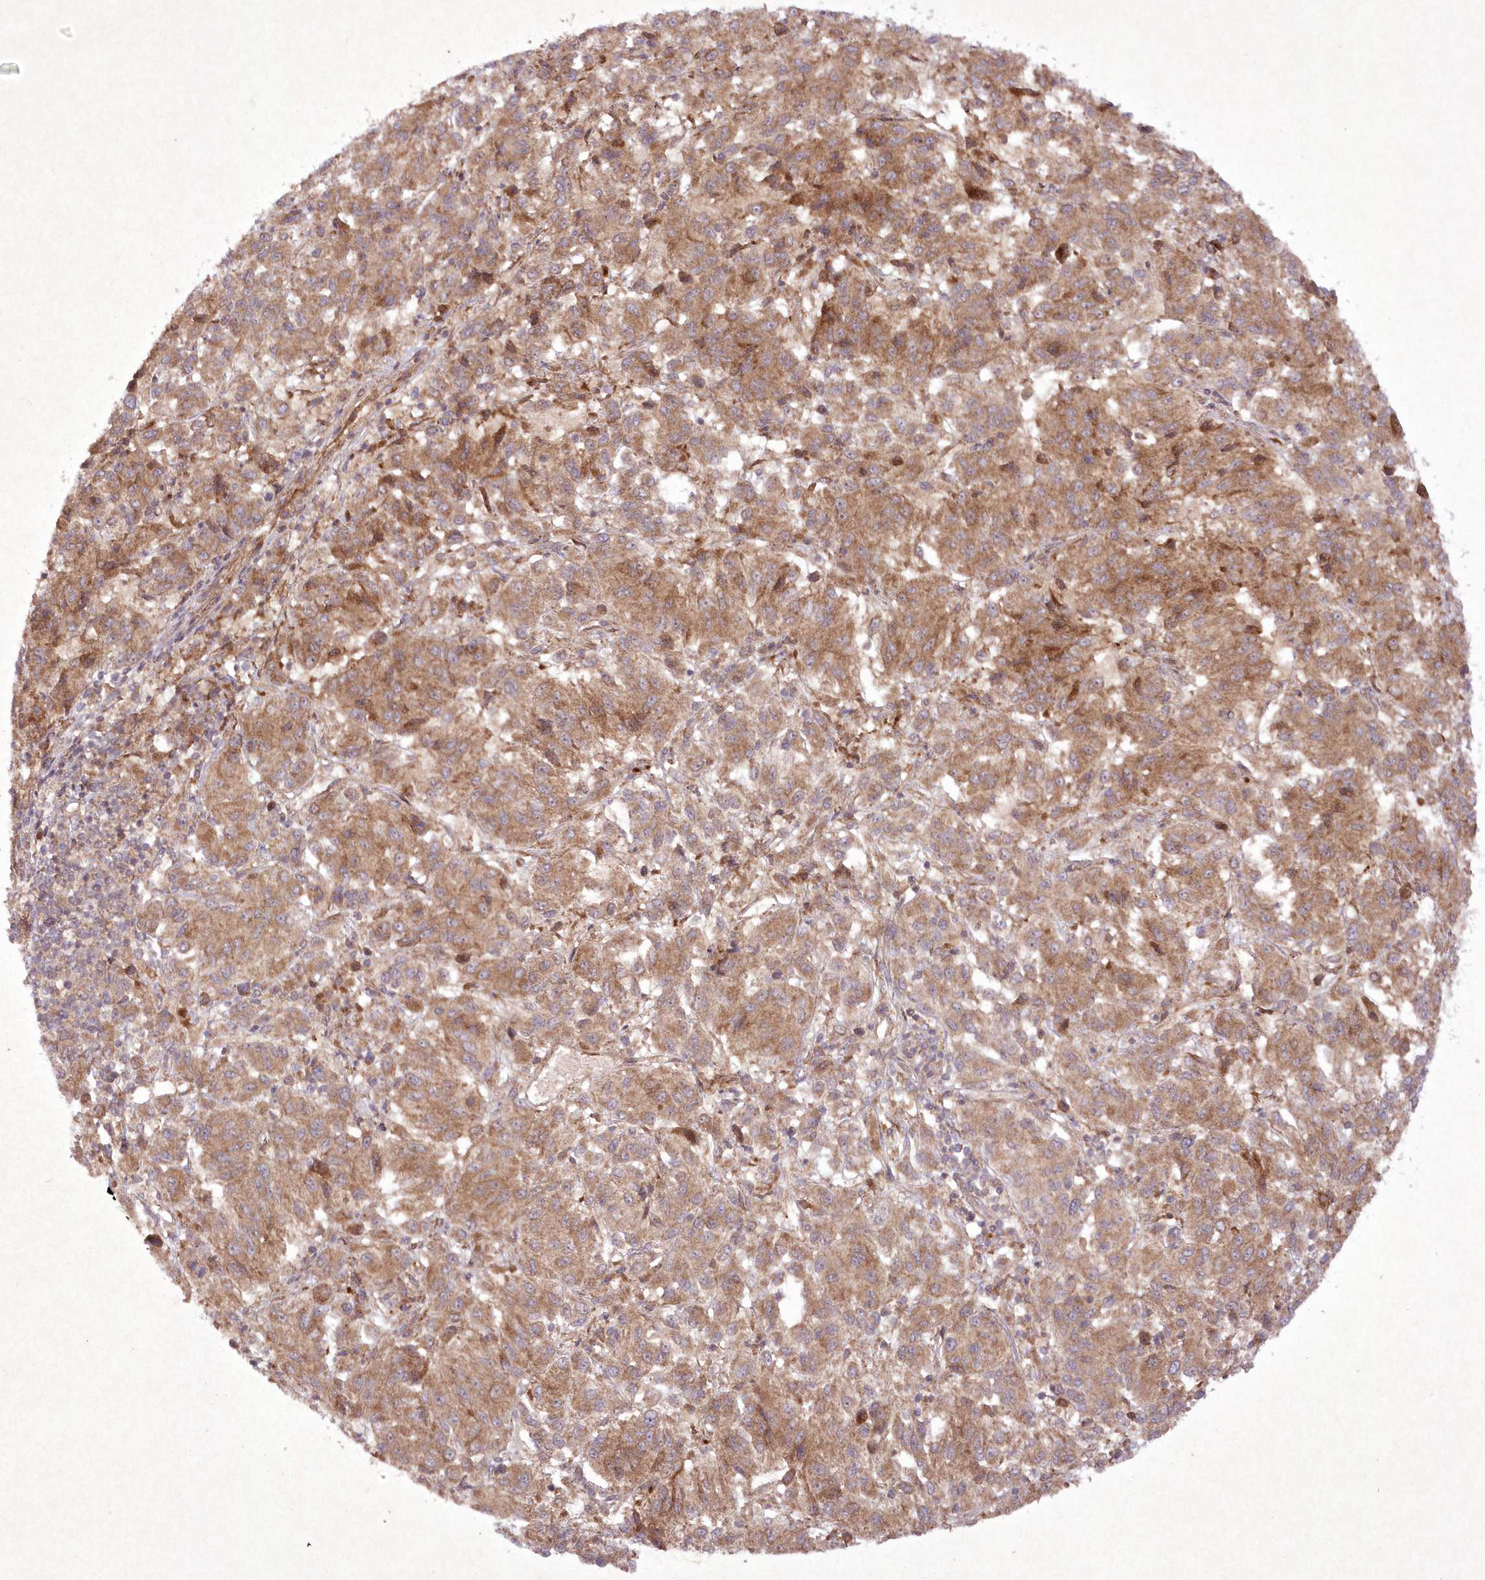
{"staining": {"intensity": "moderate", "quantity": ">75%", "location": "cytoplasmic/membranous"}, "tissue": "melanoma", "cell_type": "Tumor cells", "image_type": "cancer", "snomed": [{"axis": "morphology", "description": "Malignant melanoma, Metastatic site"}, {"axis": "topography", "description": "Lung"}], "caption": "This is an image of immunohistochemistry staining of malignant melanoma (metastatic site), which shows moderate staining in the cytoplasmic/membranous of tumor cells.", "gene": "APOM", "patient": {"sex": "male", "age": 64}}